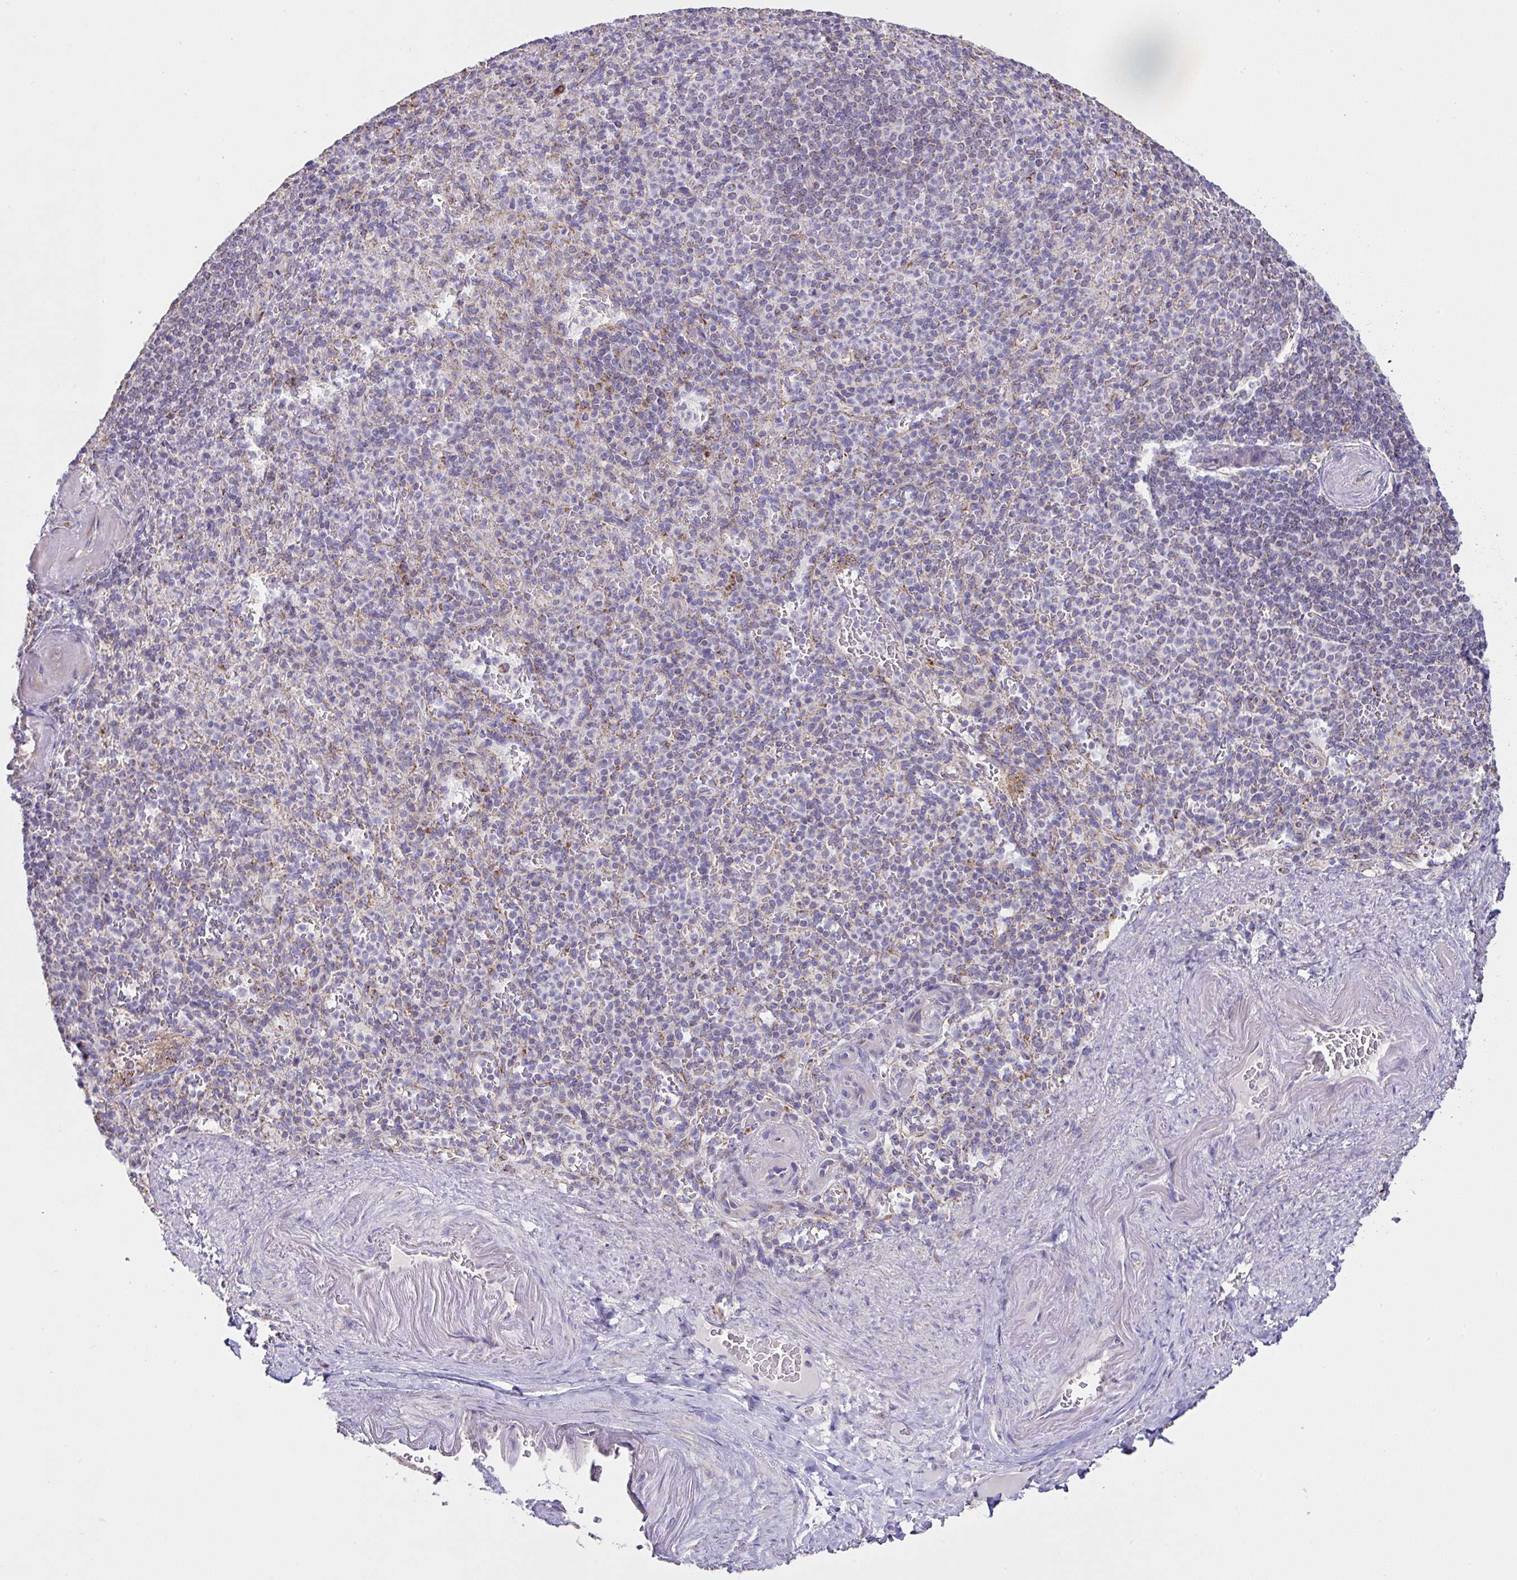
{"staining": {"intensity": "negative", "quantity": "none", "location": "none"}, "tissue": "spleen", "cell_type": "Cells in red pulp", "image_type": "normal", "snomed": [{"axis": "morphology", "description": "Normal tissue, NOS"}, {"axis": "topography", "description": "Spleen"}], "caption": "This image is of benign spleen stained with immunohistochemistry (IHC) to label a protein in brown with the nuclei are counter-stained blue. There is no positivity in cells in red pulp. (Stains: DAB immunohistochemistry (IHC) with hematoxylin counter stain, Microscopy: brightfield microscopy at high magnification).", "gene": "DOK7", "patient": {"sex": "female", "age": 74}}